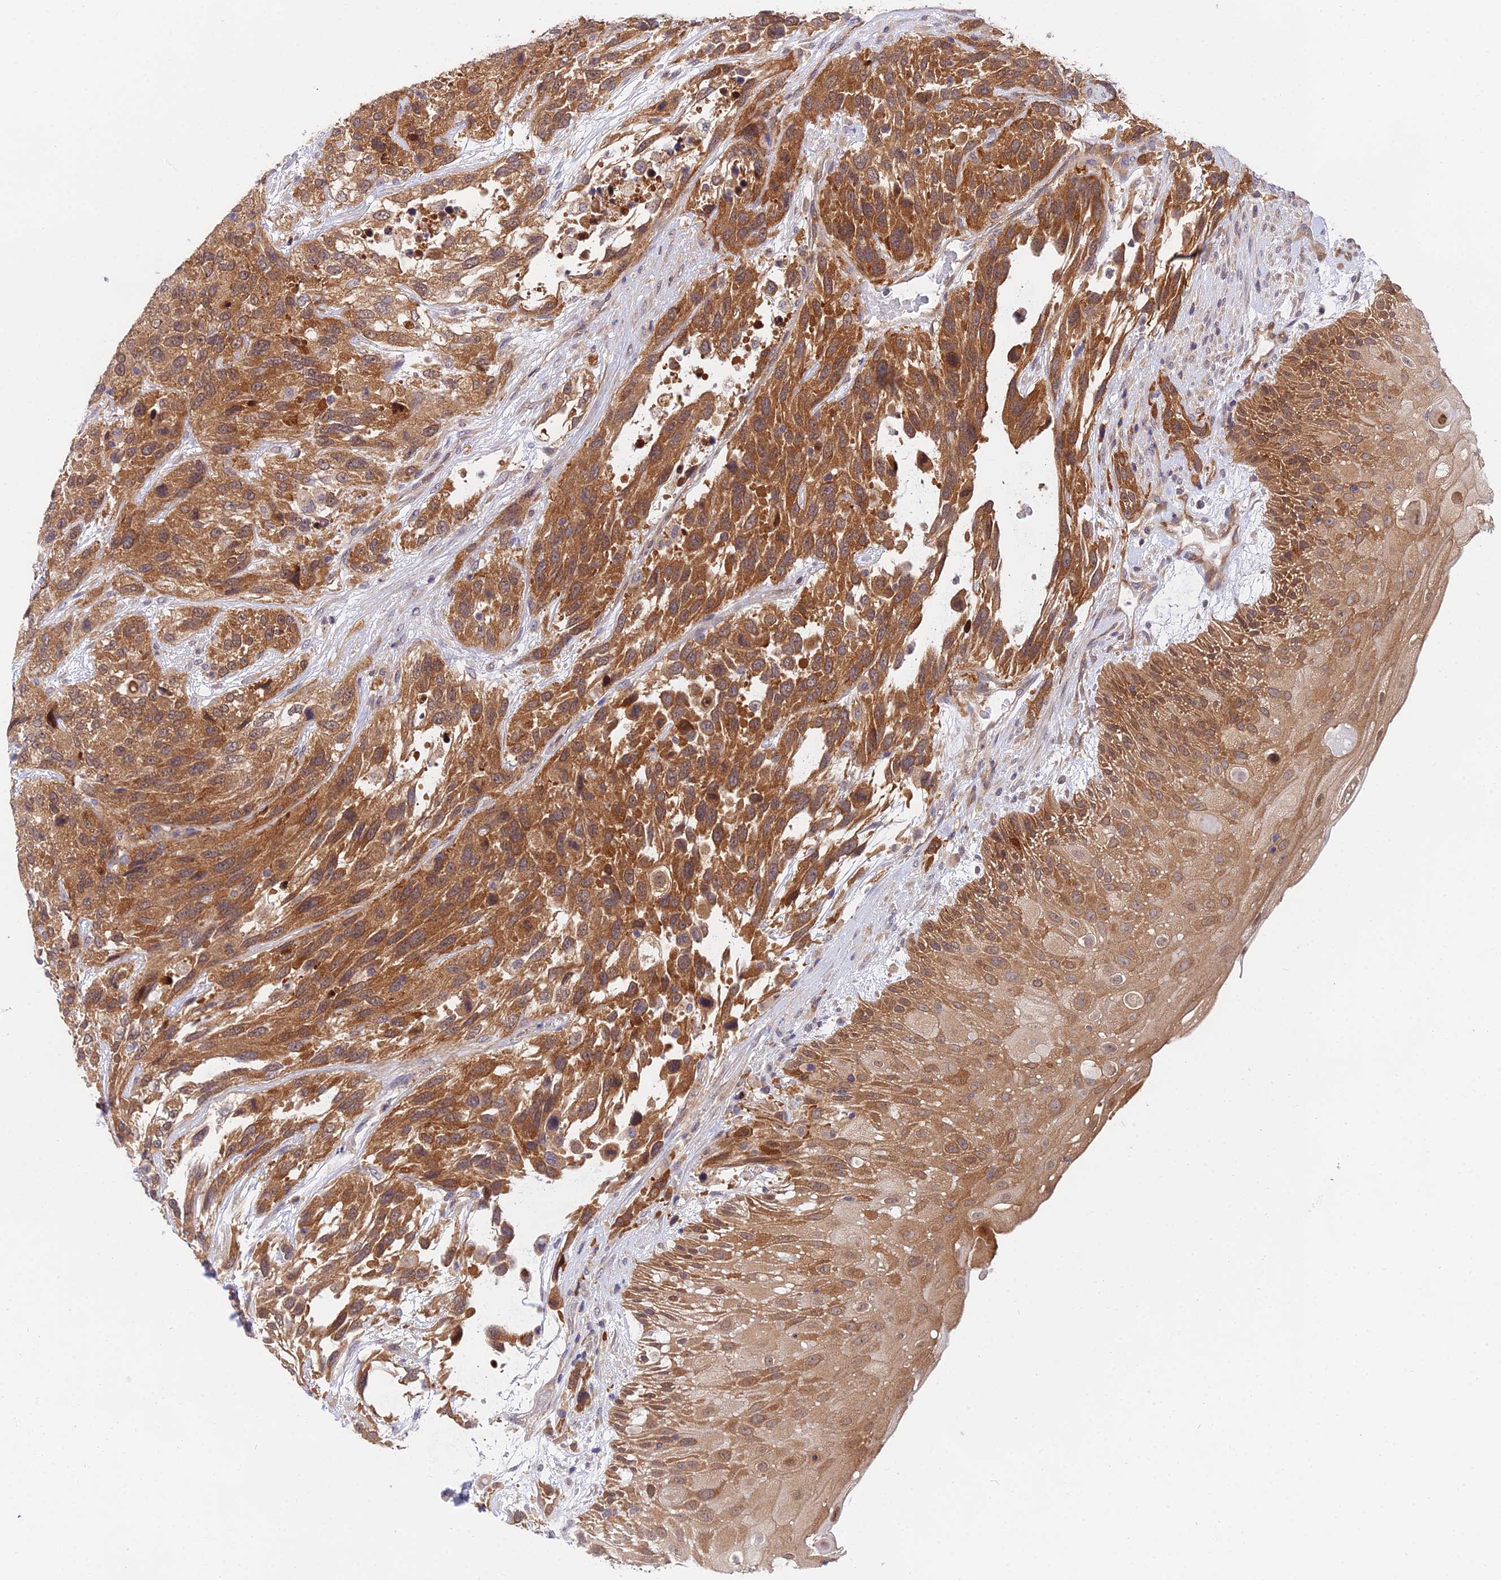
{"staining": {"intensity": "strong", "quantity": ">75%", "location": "cytoplasmic/membranous"}, "tissue": "urothelial cancer", "cell_type": "Tumor cells", "image_type": "cancer", "snomed": [{"axis": "morphology", "description": "Urothelial carcinoma, High grade"}, {"axis": "topography", "description": "Urinary bladder"}], "caption": "Brown immunohistochemical staining in urothelial cancer demonstrates strong cytoplasmic/membranous positivity in approximately >75% of tumor cells. The protein is stained brown, and the nuclei are stained in blue (DAB (3,3'-diaminobenzidine) IHC with brightfield microscopy, high magnification).", "gene": "PPP2R2C", "patient": {"sex": "female", "age": 70}}